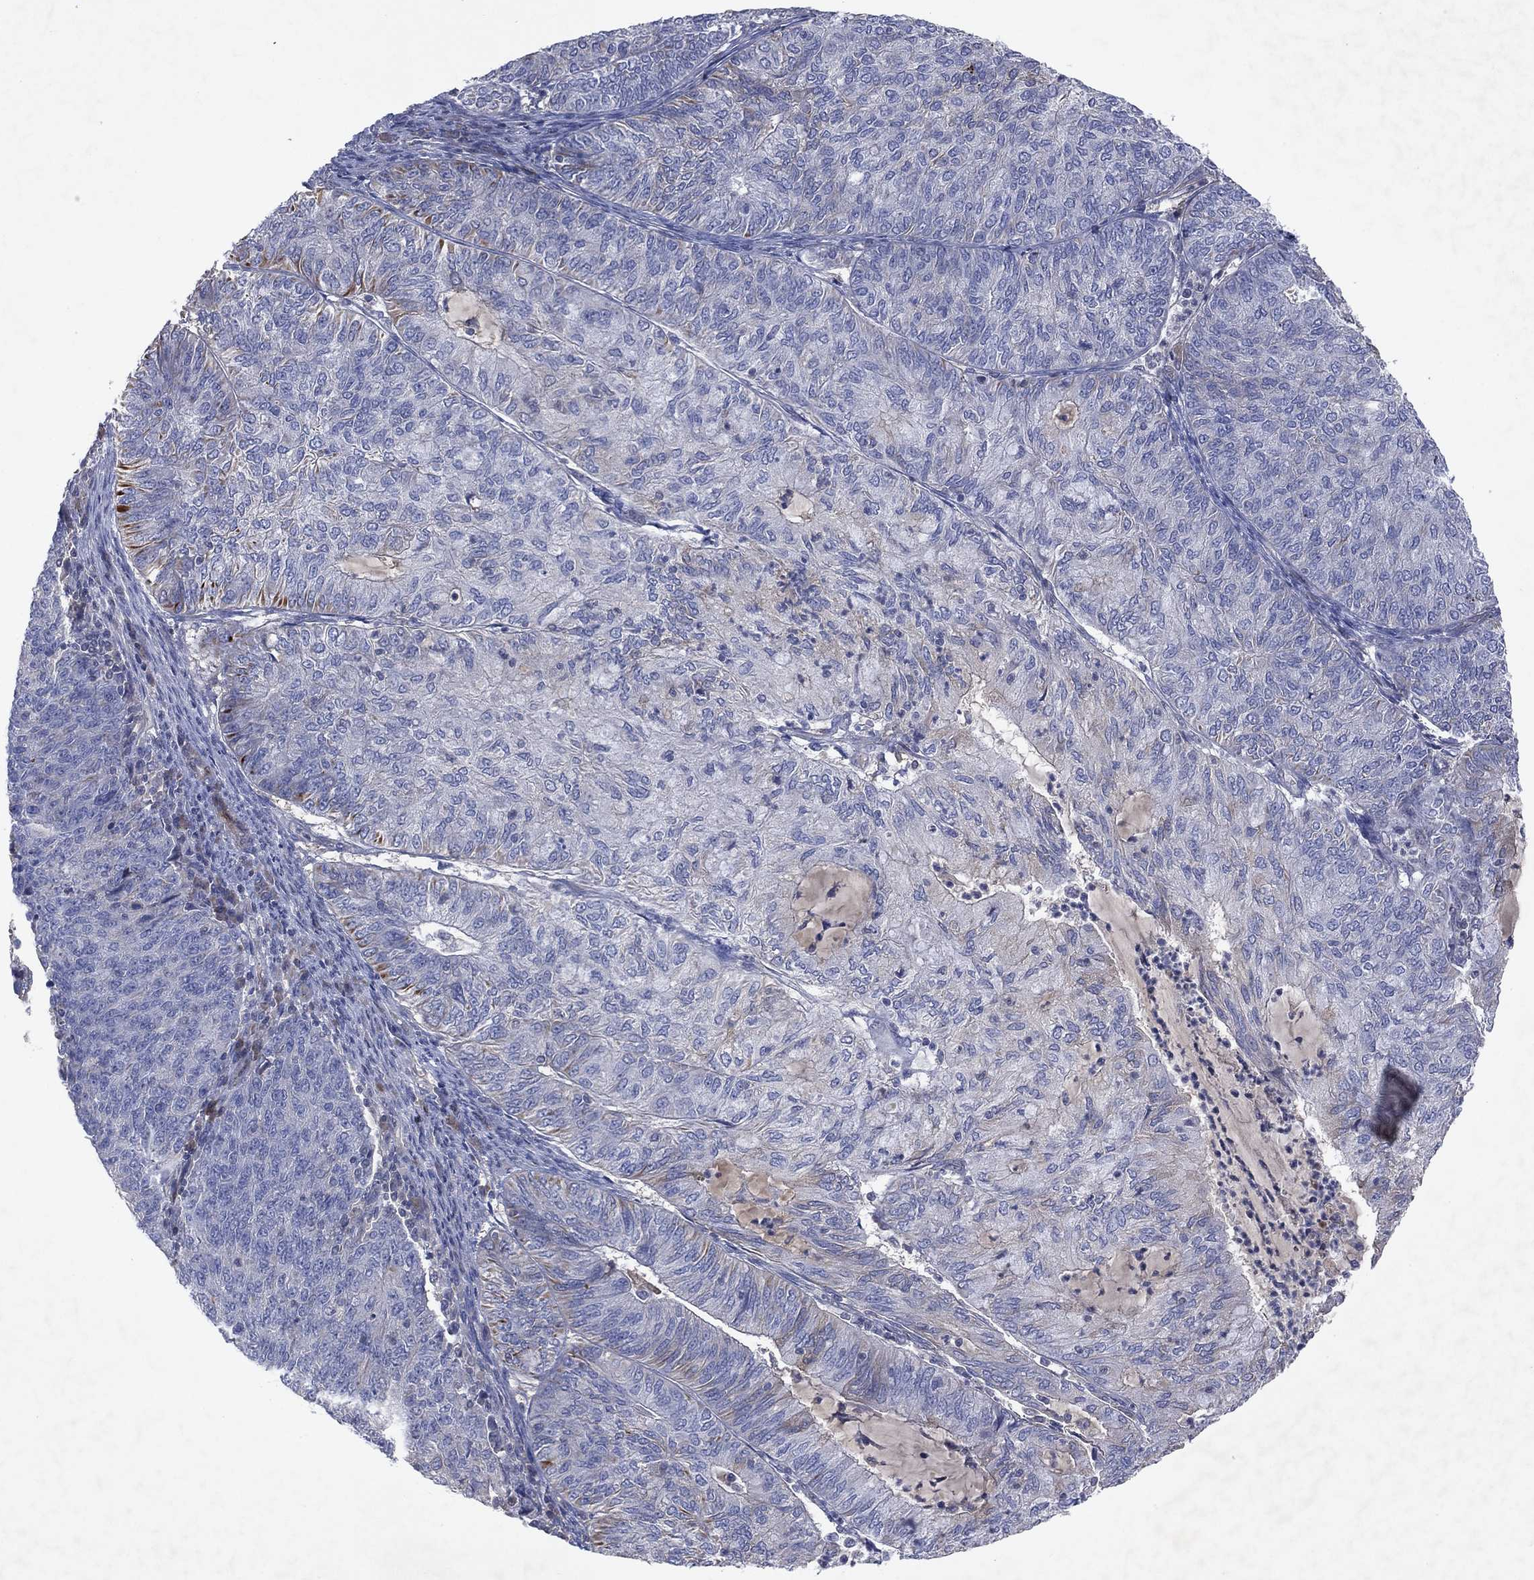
{"staining": {"intensity": "negative", "quantity": "none", "location": "none"}, "tissue": "endometrial cancer", "cell_type": "Tumor cells", "image_type": "cancer", "snomed": [{"axis": "morphology", "description": "Adenocarcinoma, NOS"}, {"axis": "topography", "description": "Endometrium"}], "caption": "IHC micrograph of endometrial cancer stained for a protein (brown), which displays no staining in tumor cells.", "gene": "FLI1", "patient": {"sex": "female", "age": 82}}